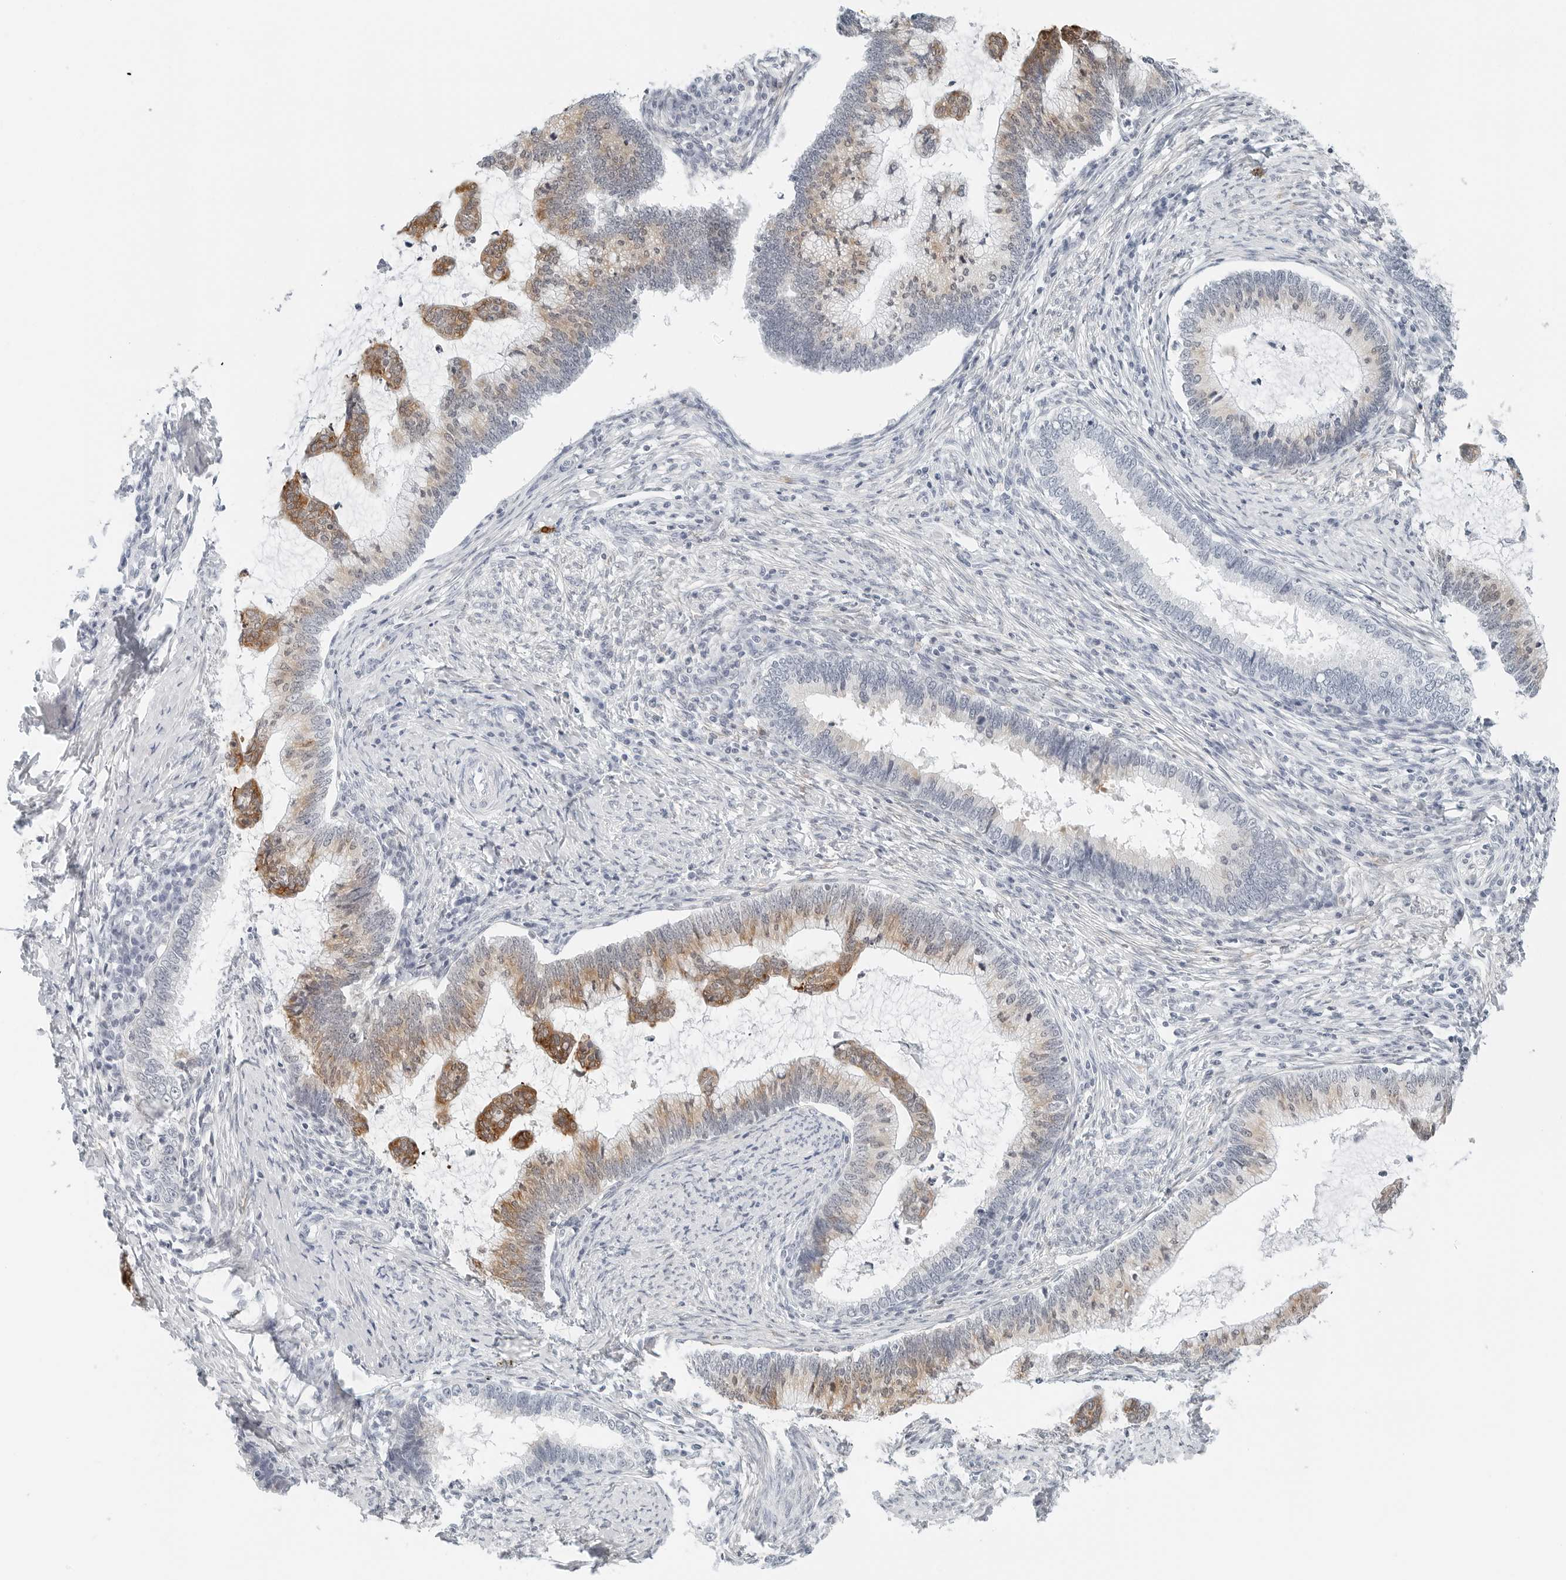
{"staining": {"intensity": "moderate", "quantity": "<25%", "location": "cytoplasmic/membranous"}, "tissue": "cervical cancer", "cell_type": "Tumor cells", "image_type": "cancer", "snomed": [{"axis": "morphology", "description": "Adenocarcinoma, NOS"}, {"axis": "topography", "description": "Cervix"}], "caption": "Immunohistochemistry (IHC) of cervical cancer exhibits low levels of moderate cytoplasmic/membranous staining in about <25% of tumor cells.", "gene": "P4HA2", "patient": {"sex": "female", "age": 36}}